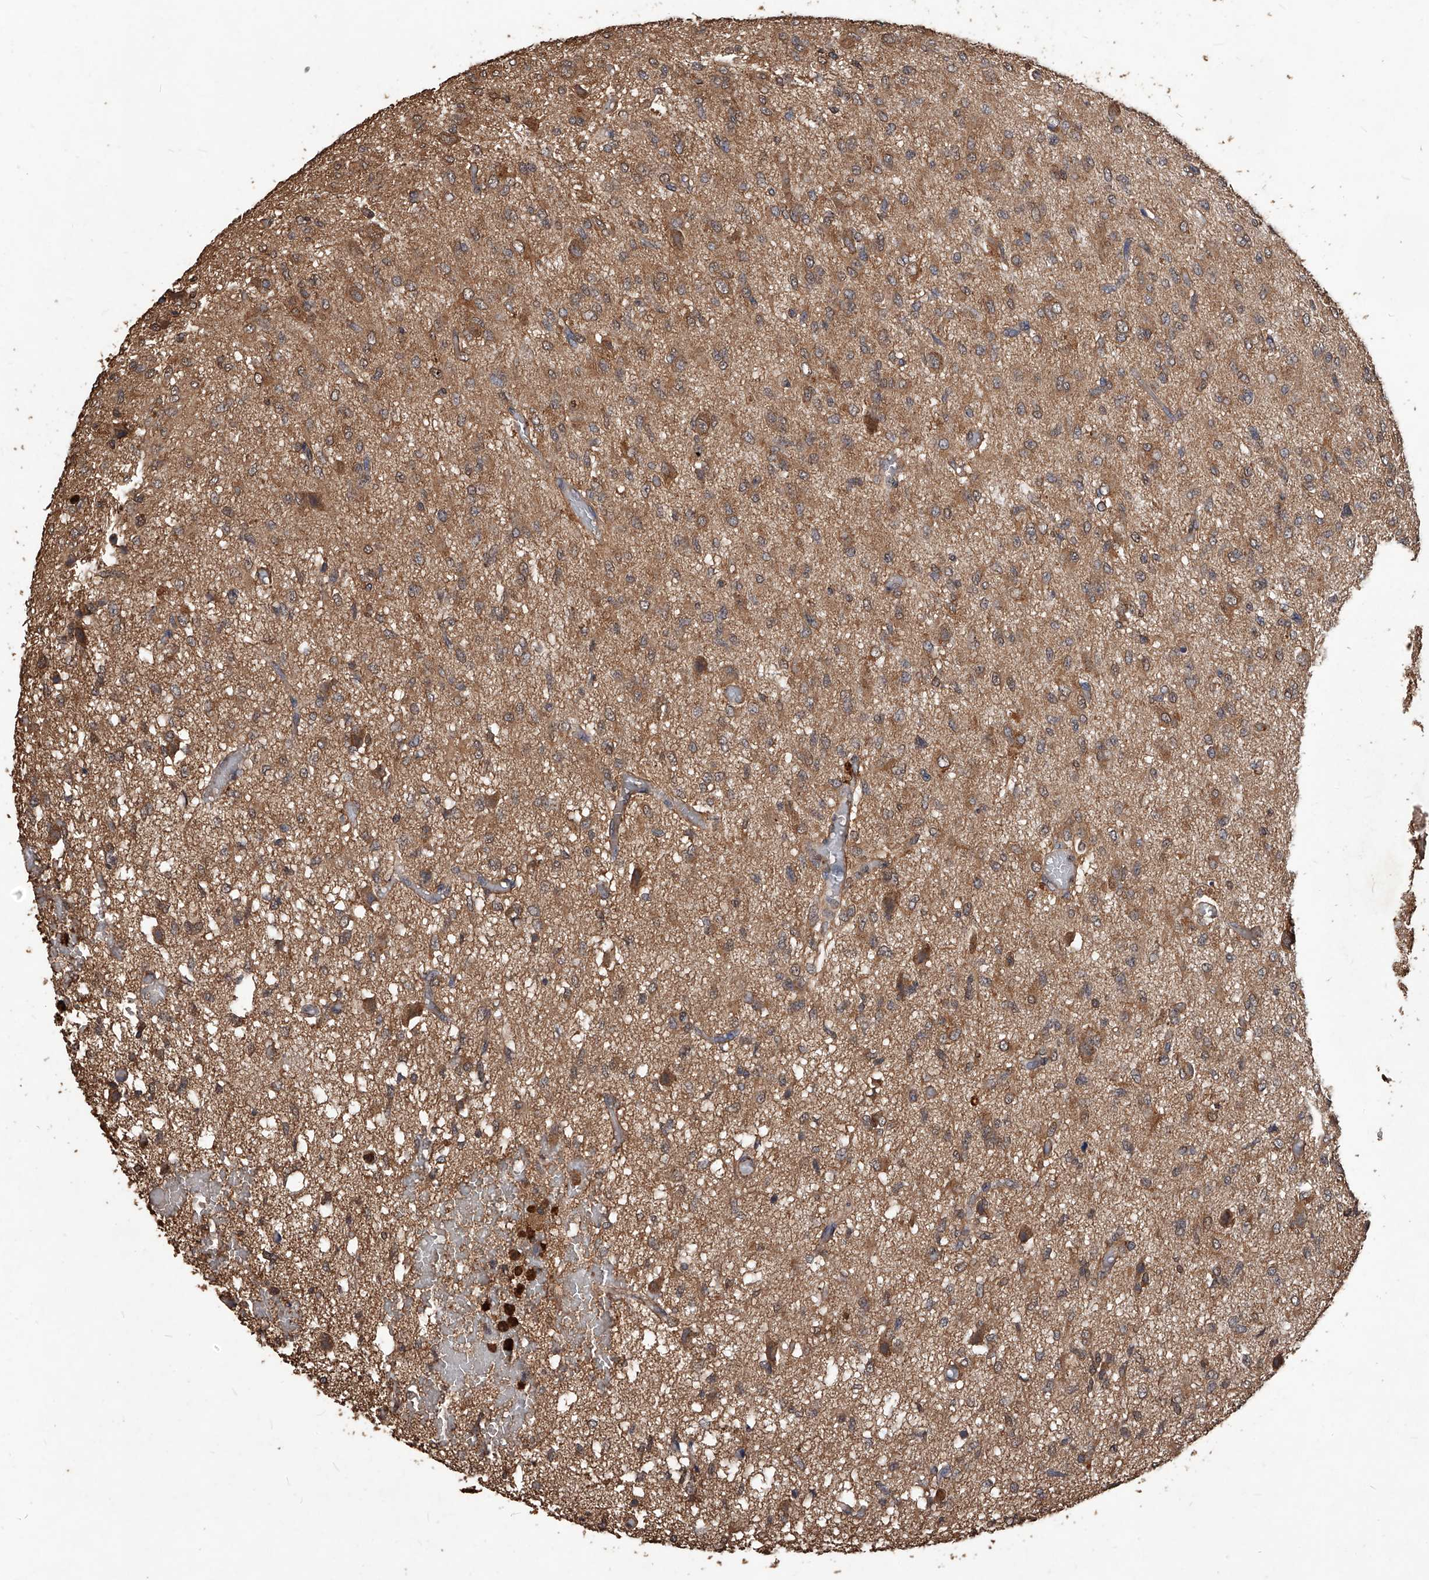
{"staining": {"intensity": "moderate", "quantity": ">75%", "location": "cytoplasmic/membranous"}, "tissue": "glioma", "cell_type": "Tumor cells", "image_type": "cancer", "snomed": [{"axis": "morphology", "description": "Glioma, malignant, High grade"}, {"axis": "topography", "description": "Brain"}], "caption": "Immunohistochemistry (IHC) of malignant high-grade glioma reveals medium levels of moderate cytoplasmic/membranous positivity in approximately >75% of tumor cells.", "gene": "UCP2", "patient": {"sex": "female", "age": 59}}